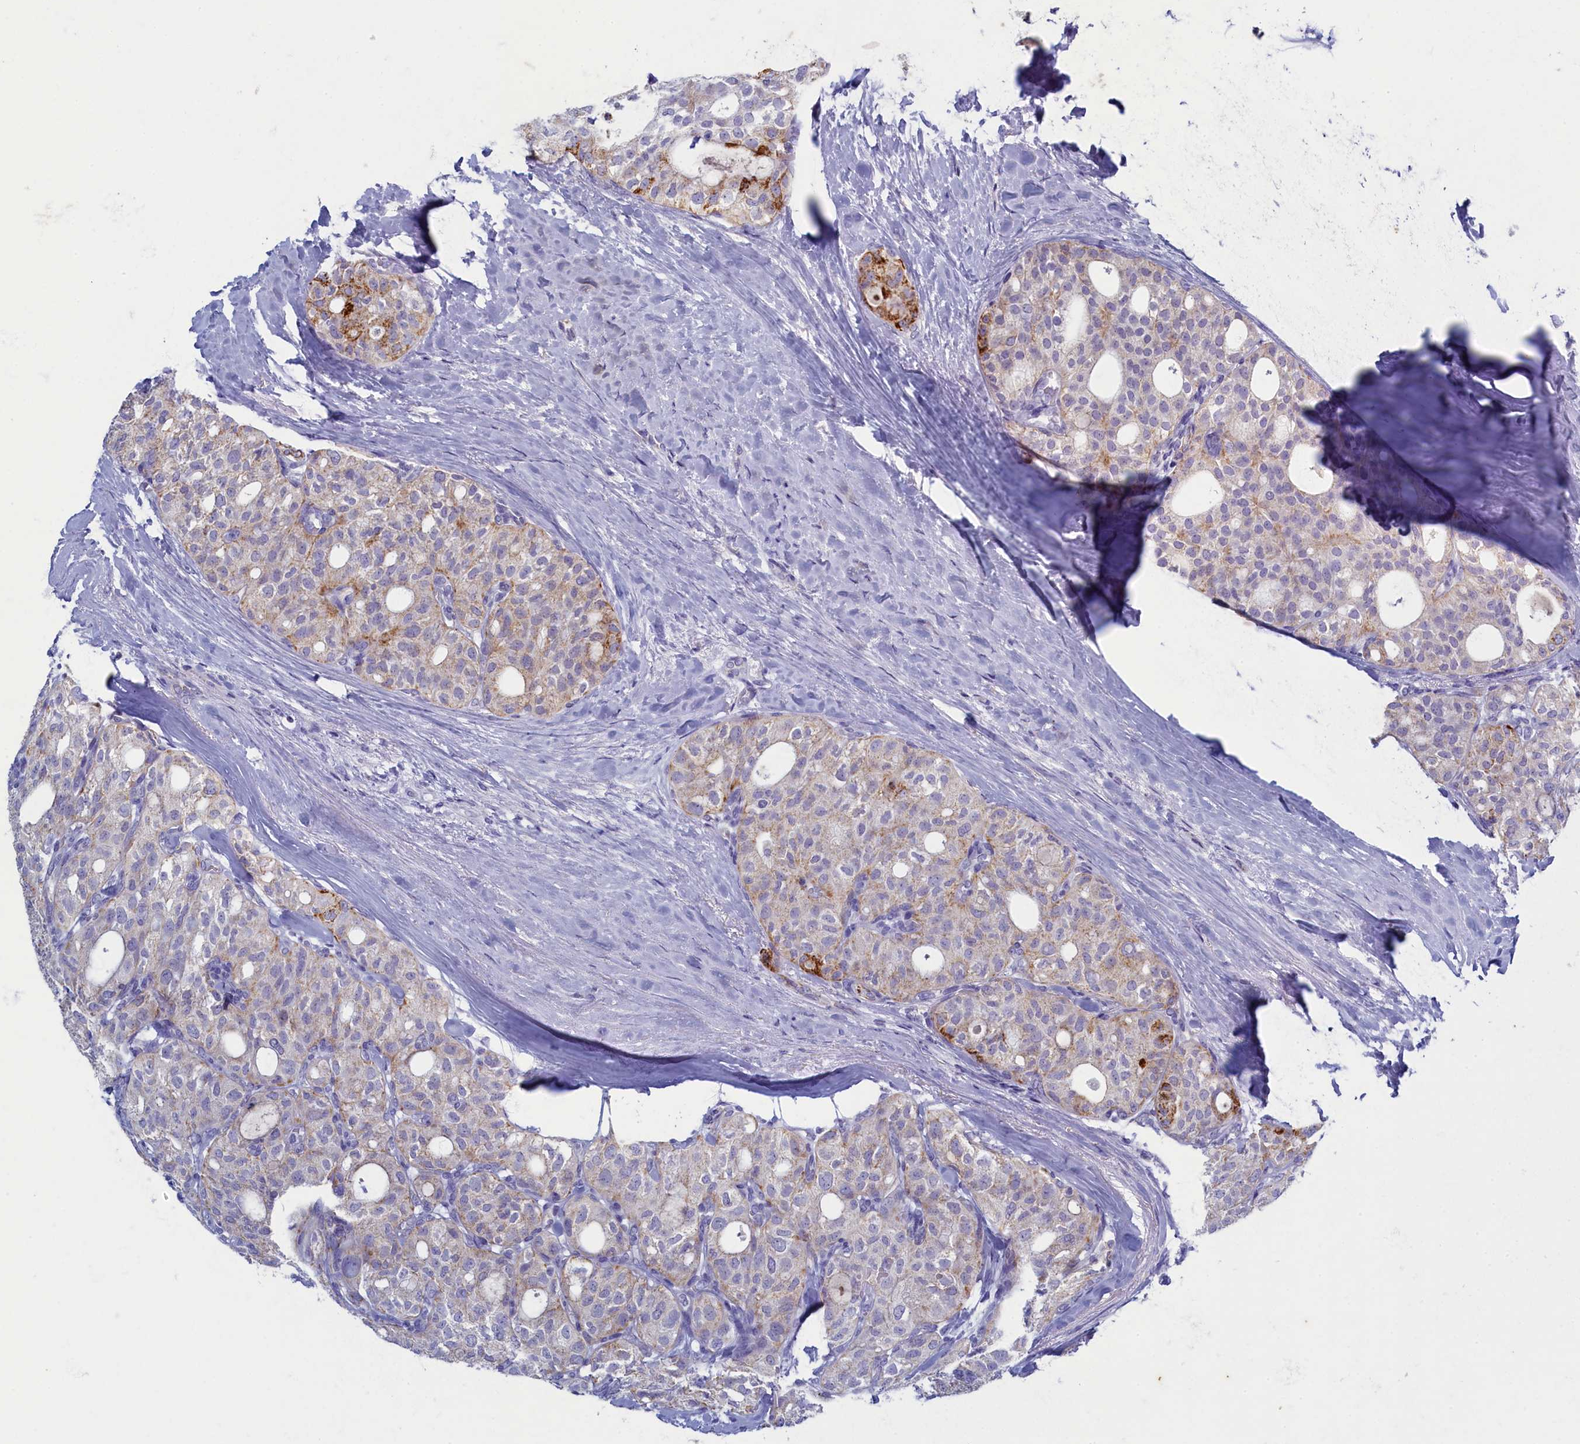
{"staining": {"intensity": "weak", "quantity": "<25%", "location": "cytoplasmic/membranous"}, "tissue": "thyroid cancer", "cell_type": "Tumor cells", "image_type": "cancer", "snomed": [{"axis": "morphology", "description": "Follicular adenoma carcinoma, NOS"}, {"axis": "topography", "description": "Thyroid gland"}], "caption": "Immunohistochemical staining of human thyroid cancer (follicular adenoma carcinoma) displays no significant staining in tumor cells.", "gene": "OCIAD2", "patient": {"sex": "male", "age": 75}}